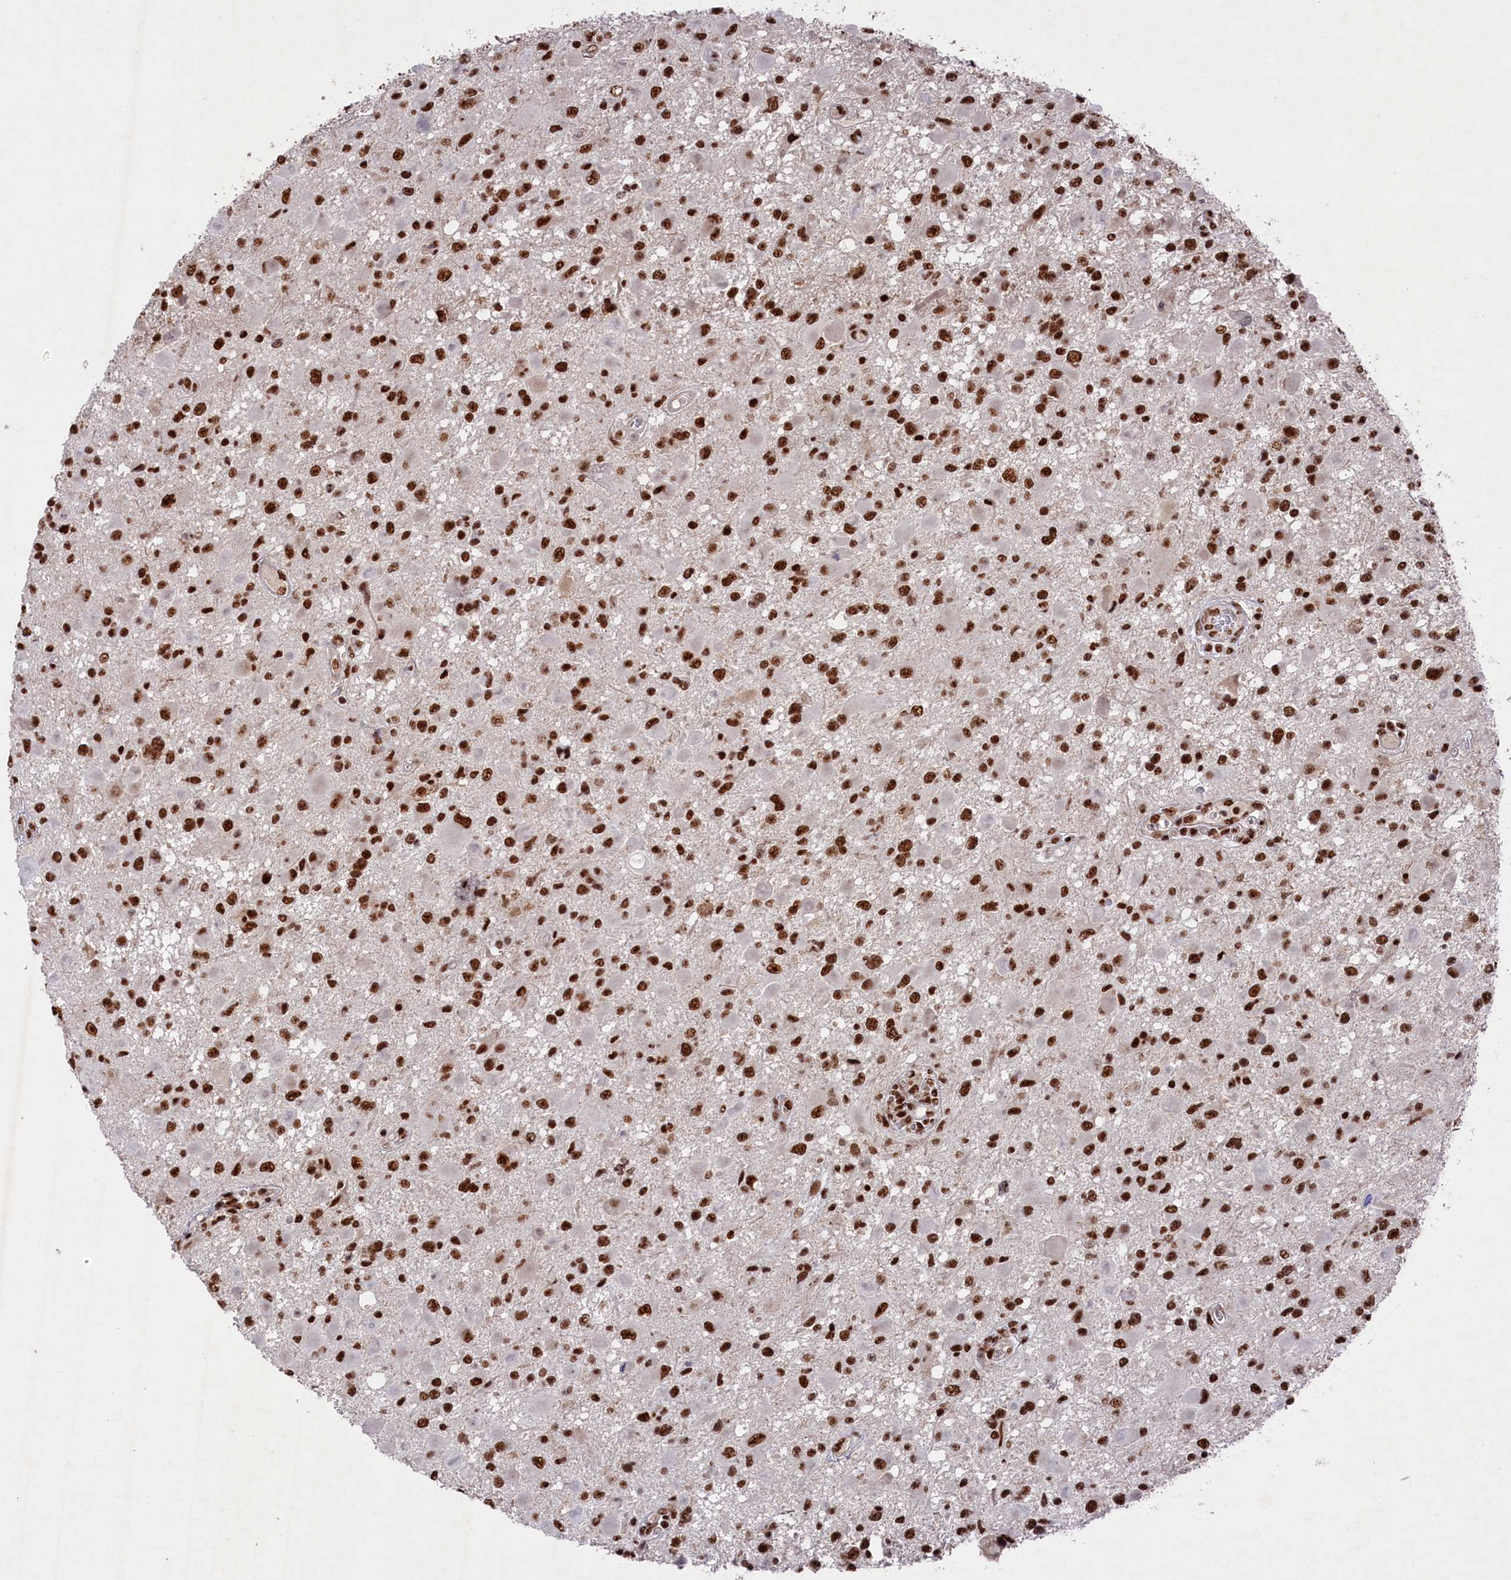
{"staining": {"intensity": "strong", "quantity": ">75%", "location": "nuclear"}, "tissue": "glioma", "cell_type": "Tumor cells", "image_type": "cancer", "snomed": [{"axis": "morphology", "description": "Glioma, malignant, High grade"}, {"axis": "topography", "description": "Brain"}], "caption": "Glioma stained for a protein (brown) shows strong nuclear positive staining in about >75% of tumor cells.", "gene": "PRPF31", "patient": {"sex": "male", "age": 53}}